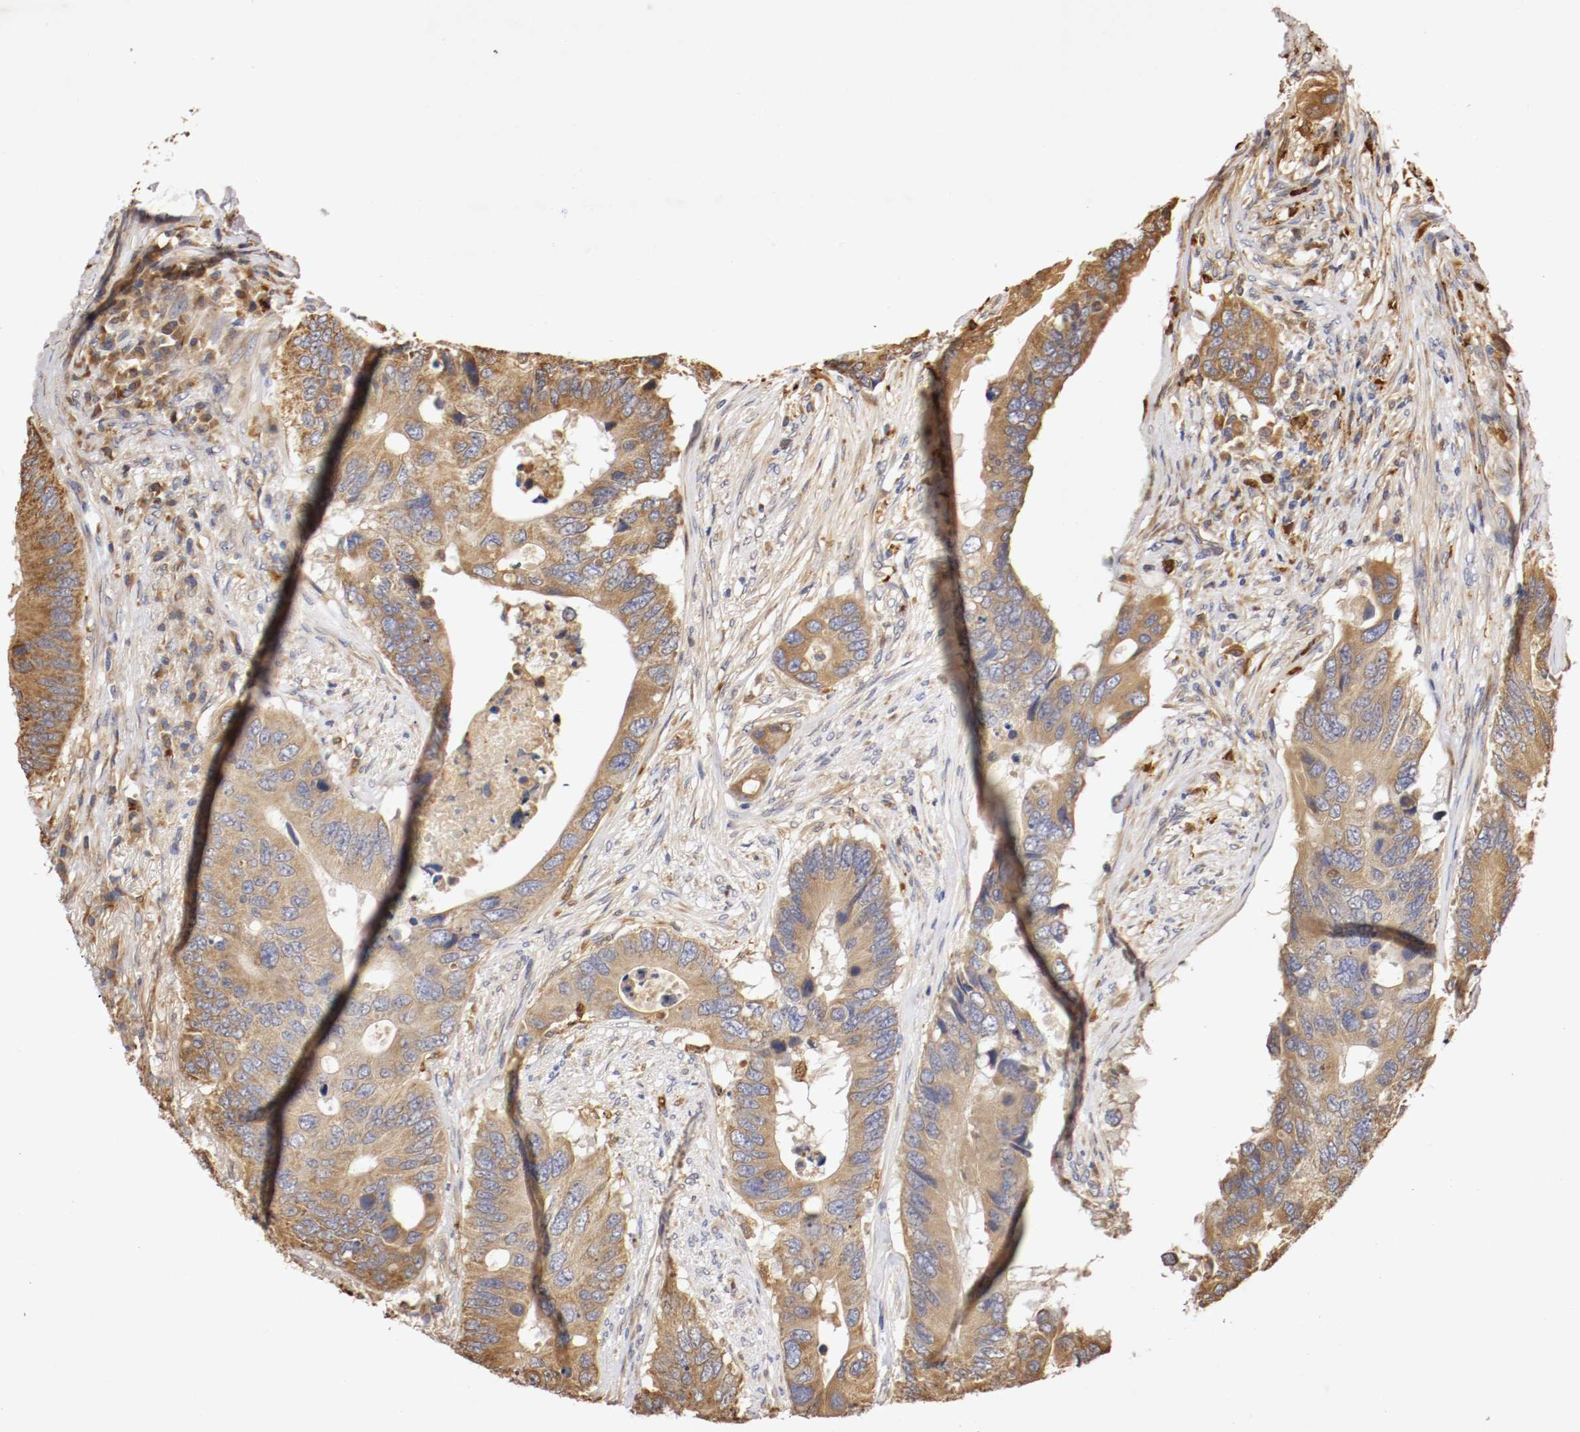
{"staining": {"intensity": "moderate", "quantity": ">75%", "location": "cytoplasmic/membranous"}, "tissue": "colorectal cancer", "cell_type": "Tumor cells", "image_type": "cancer", "snomed": [{"axis": "morphology", "description": "Adenocarcinoma, NOS"}, {"axis": "topography", "description": "Colon"}], "caption": "Protein staining of colorectal adenocarcinoma tissue demonstrates moderate cytoplasmic/membranous expression in approximately >75% of tumor cells. (DAB IHC with brightfield microscopy, high magnification).", "gene": "VEZT", "patient": {"sex": "male", "age": 71}}